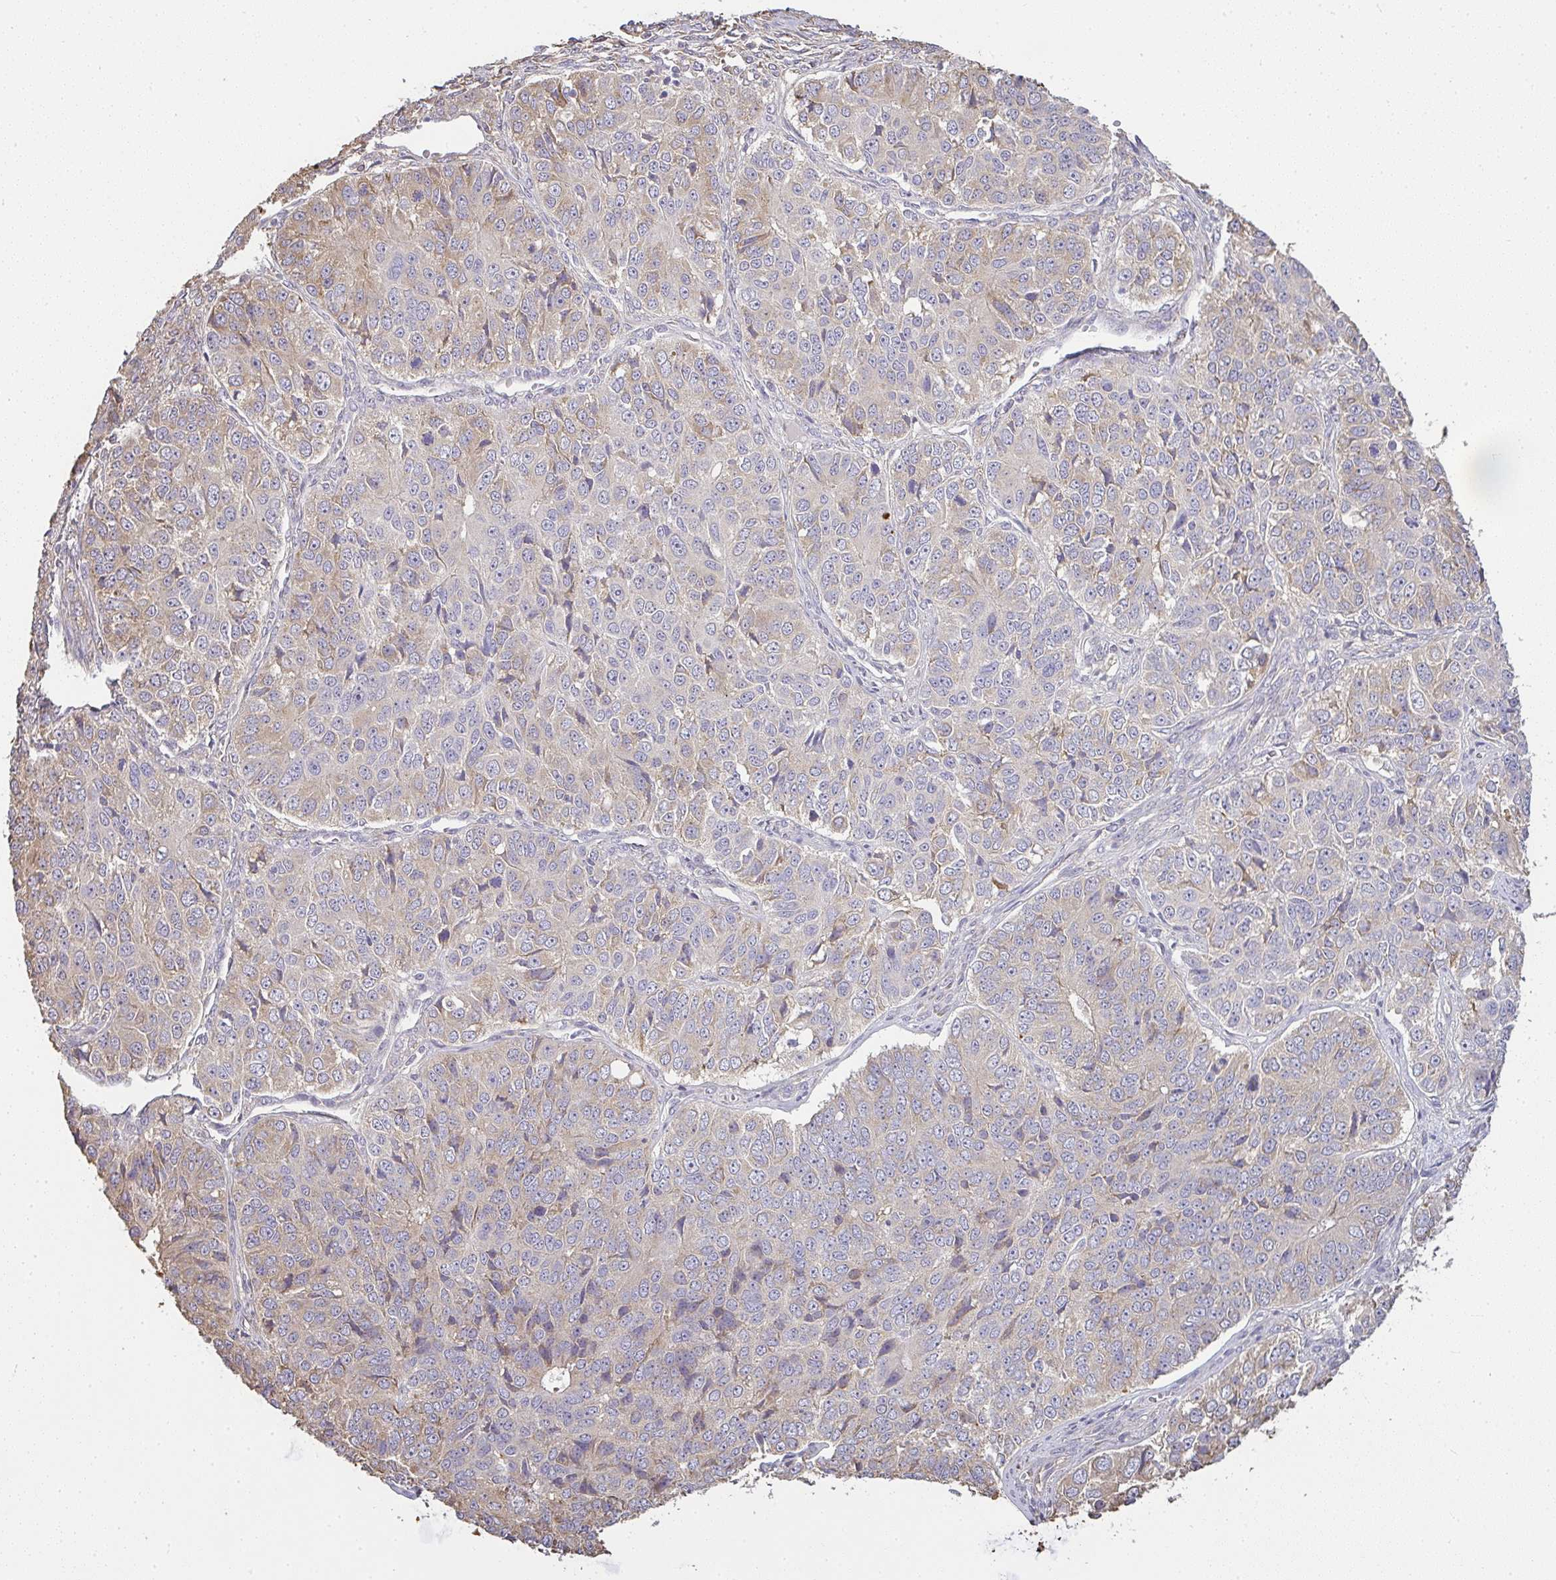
{"staining": {"intensity": "weak", "quantity": "25%-75%", "location": "cytoplasmic/membranous"}, "tissue": "ovarian cancer", "cell_type": "Tumor cells", "image_type": "cancer", "snomed": [{"axis": "morphology", "description": "Carcinoma, endometroid"}, {"axis": "topography", "description": "Ovary"}], "caption": "A brown stain shows weak cytoplasmic/membranous staining of a protein in human ovarian cancer tumor cells. The protein is shown in brown color, while the nuclei are stained blue.", "gene": "BRINP3", "patient": {"sex": "female", "age": 51}}